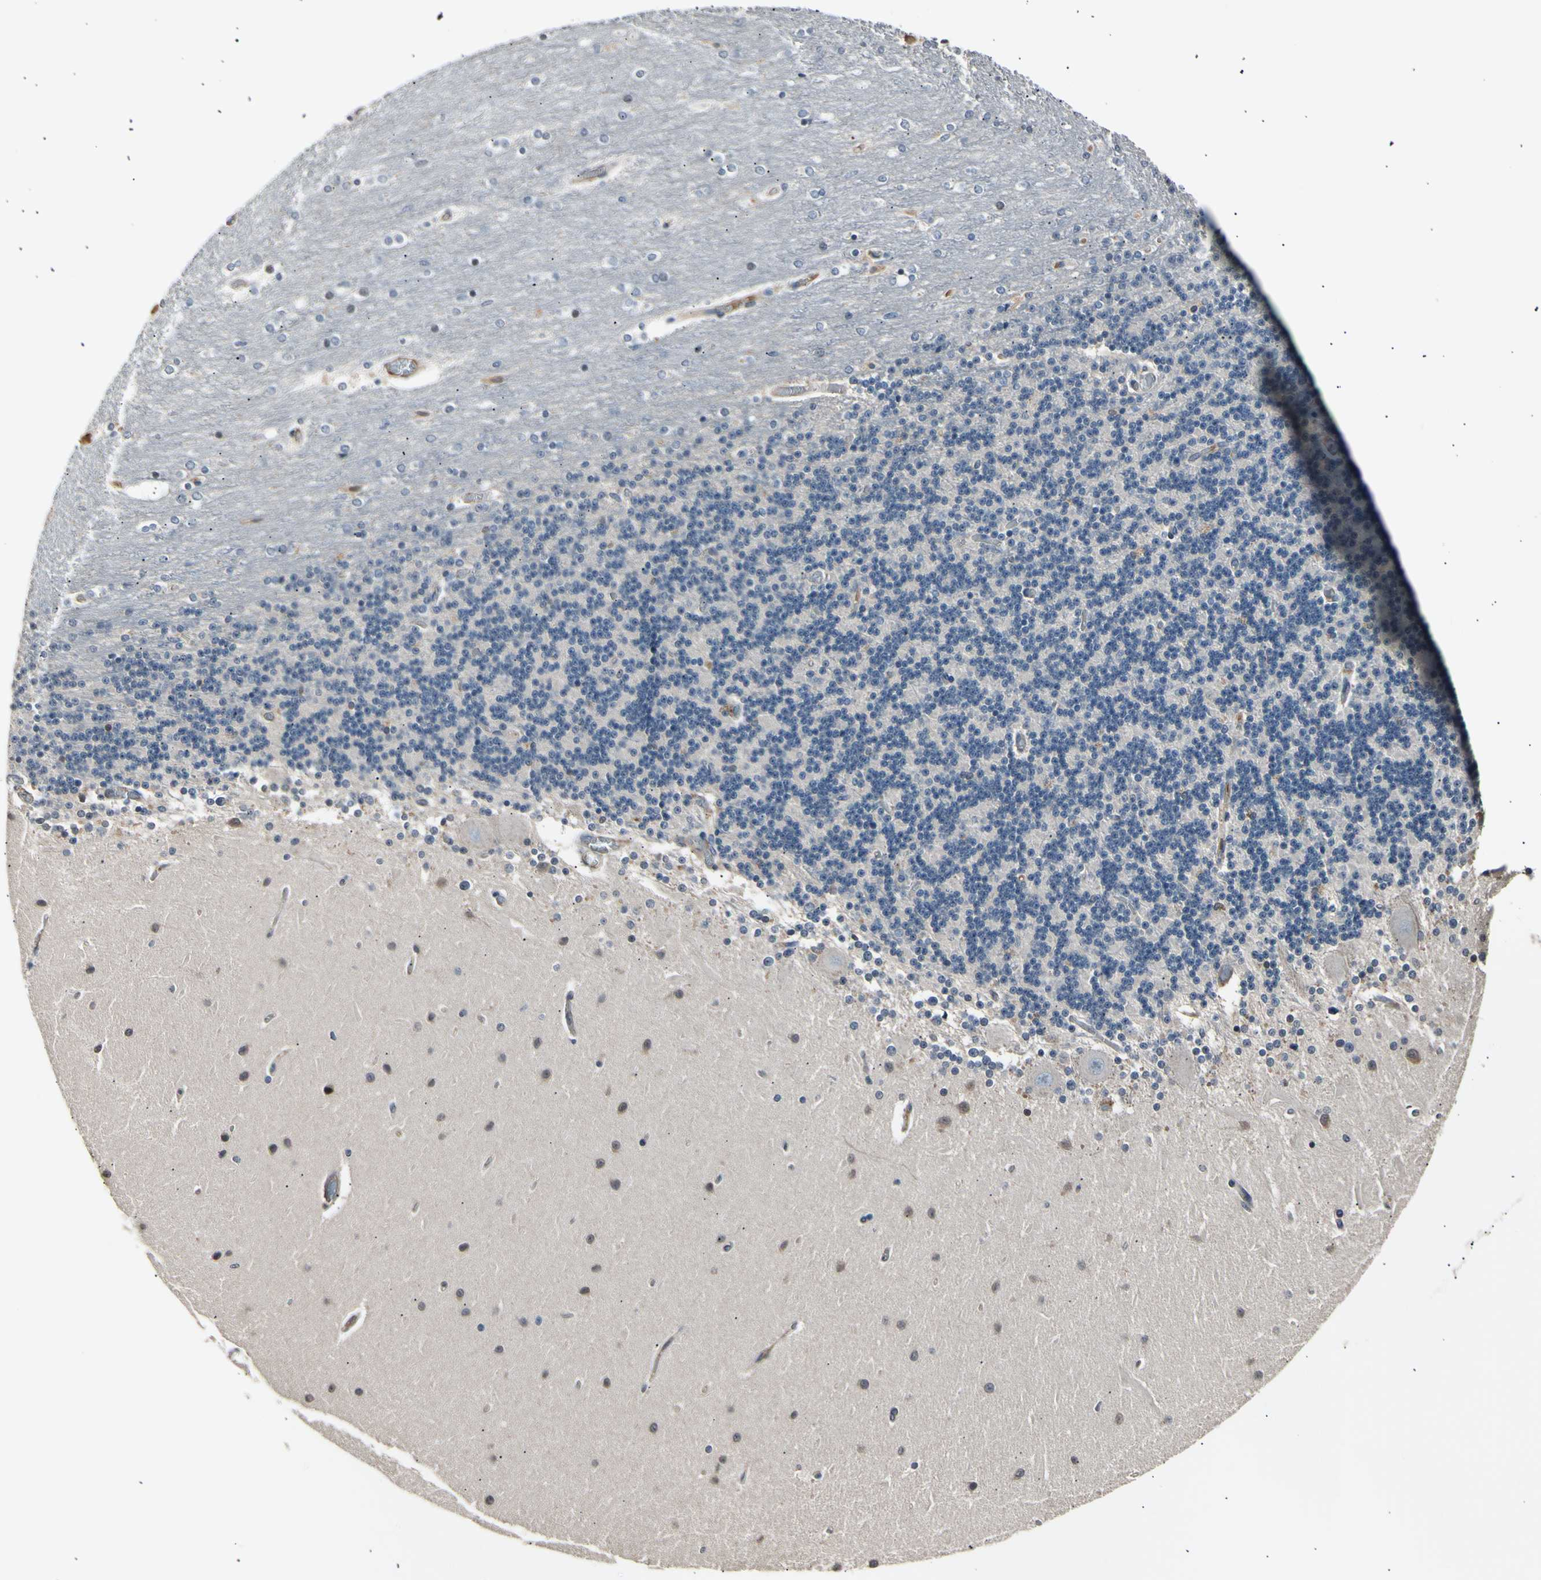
{"staining": {"intensity": "negative", "quantity": "none", "location": "none"}, "tissue": "cerebellum", "cell_type": "Cells in granular layer", "image_type": "normal", "snomed": [{"axis": "morphology", "description": "Normal tissue, NOS"}, {"axis": "topography", "description": "Cerebellum"}], "caption": "Immunohistochemistry micrograph of normal cerebellum stained for a protein (brown), which displays no positivity in cells in granular layer.", "gene": "AK1", "patient": {"sex": "female", "age": 54}}